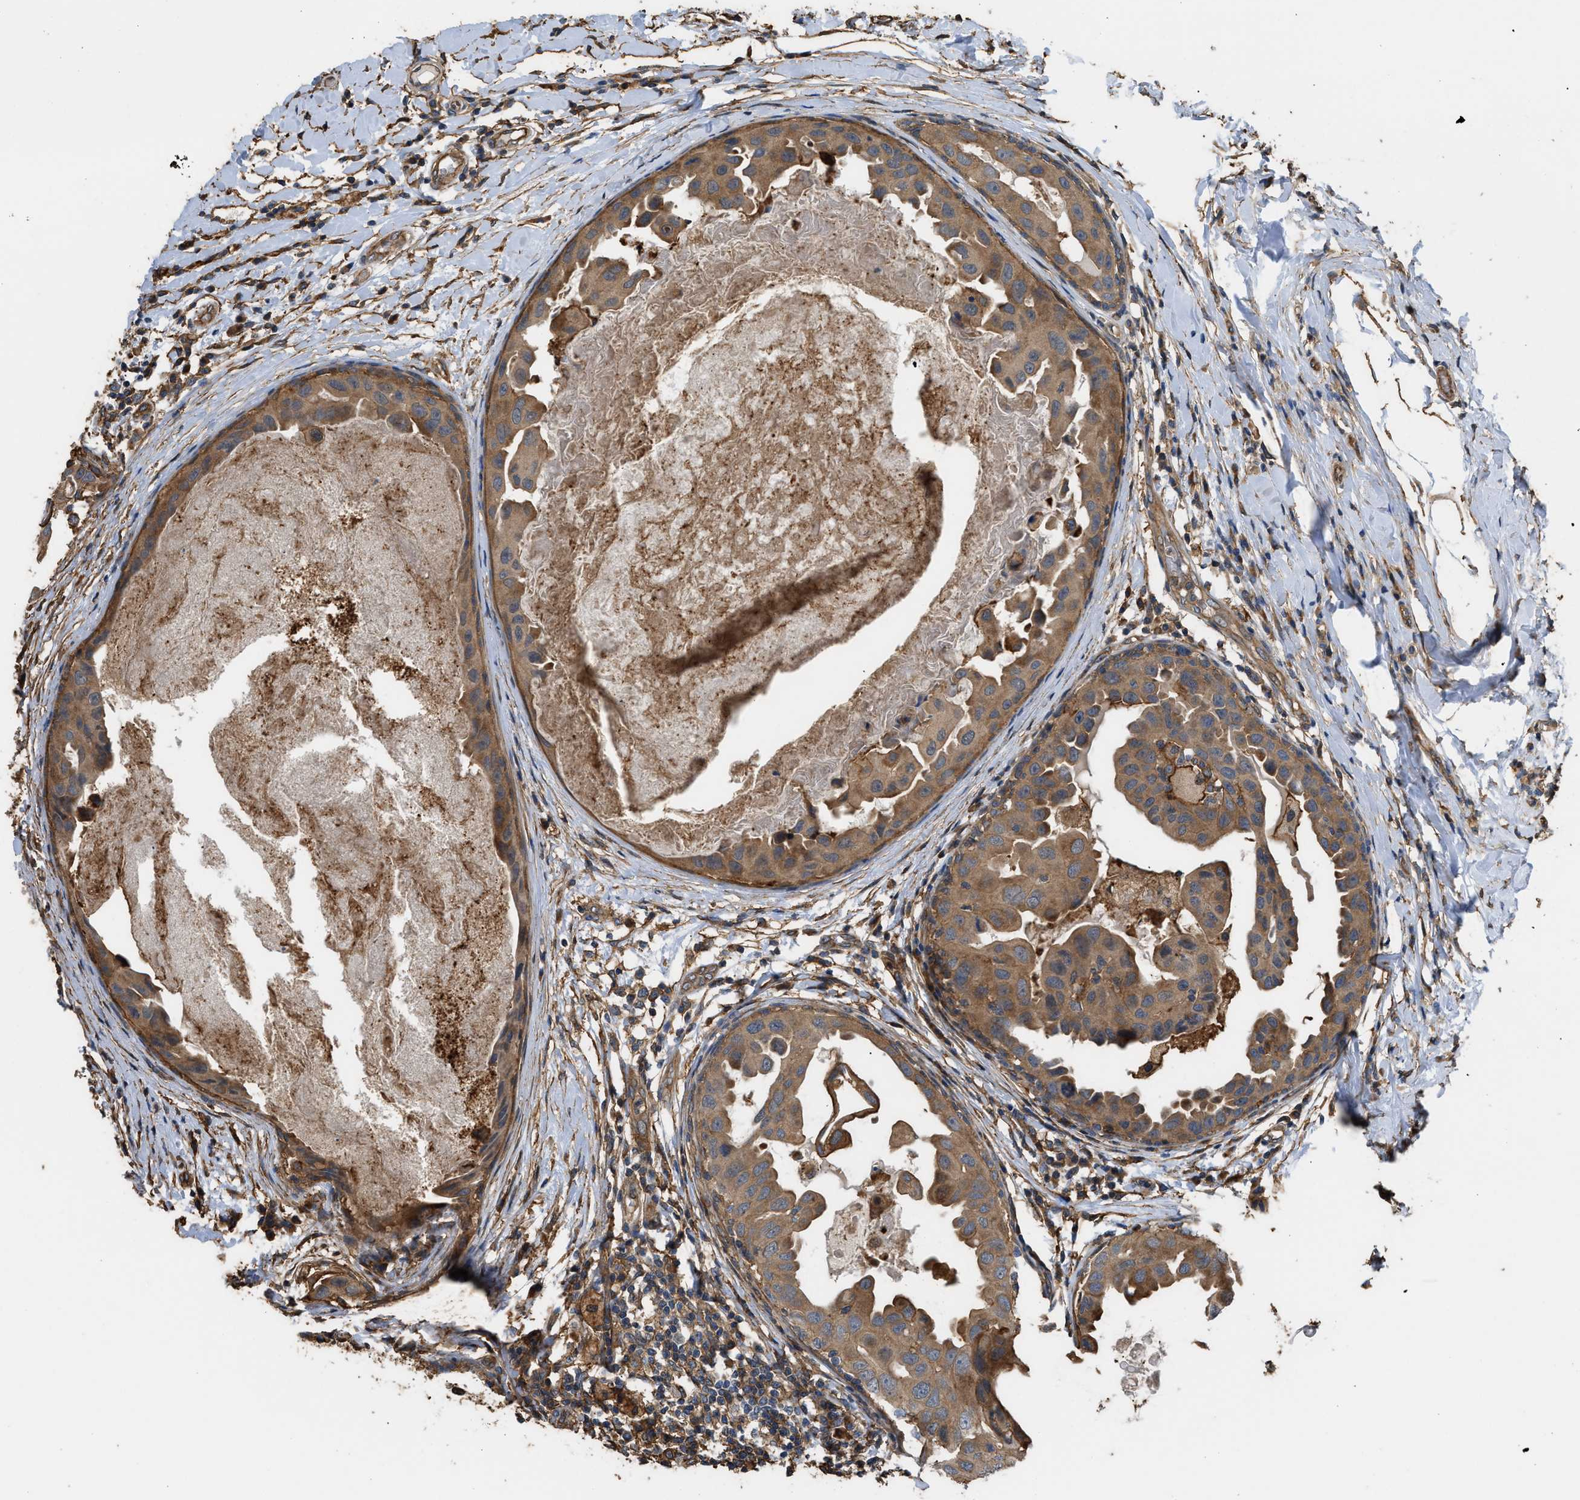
{"staining": {"intensity": "strong", "quantity": ">75%", "location": "cytoplasmic/membranous"}, "tissue": "breast cancer", "cell_type": "Tumor cells", "image_type": "cancer", "snomed": [{"axis": "morphology", "description": "Duct carcinoma"}, {"axis": "topography", "description": "Breast"}], "caption": "Immunohistochemical staining of human breast cancer exhibits high levels of strong cytoplasmic/membranous protein staining in about >75% of tumor cells.", "gene": "DDHD2", "patient": {"sex": "female", "age": 27}}